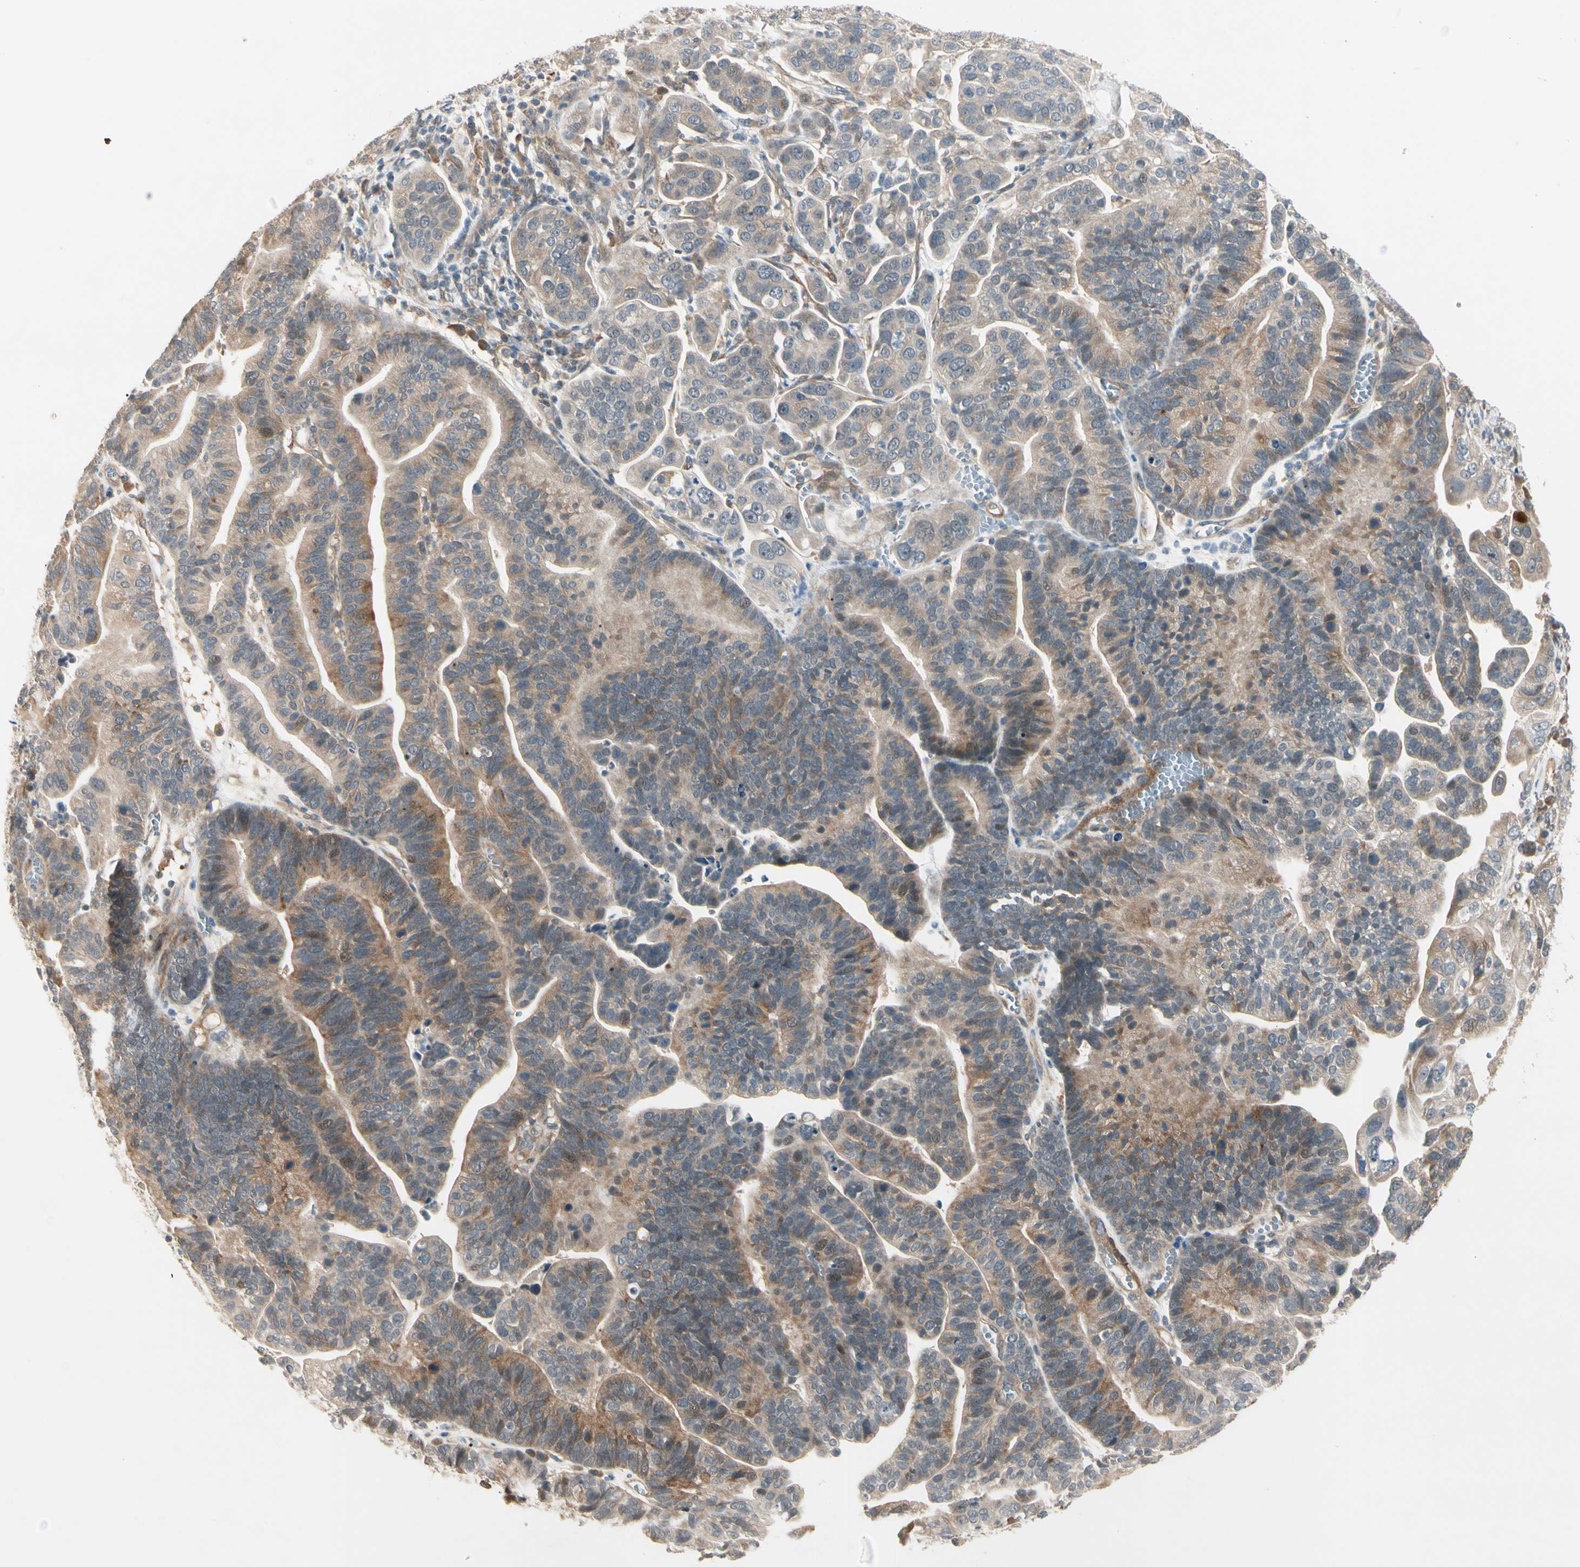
{"staining": {"intensity": "moderate", "quantity": ">75%", "location": "cytoplasmic/membranous"}, "tissue": "ovarian cancer", "cell_type": "Tumor cells", "image_type": "cancer", "snomed": [{"axis": "morphology", "description": "Cystadenocarcinoma, serous, NOS"}, {"axis": "topography", "description": "Ovary"}], "caption": "Immunohistochemical staining of ovarian cancer (serous cystadenocarcinoma) displays medium levels of moderate cytoplasmic/membranous protein positivity in approximately >75% of tumor cells.", "gene": "F2R", "patient": {"sex": "female", "age": 56}}